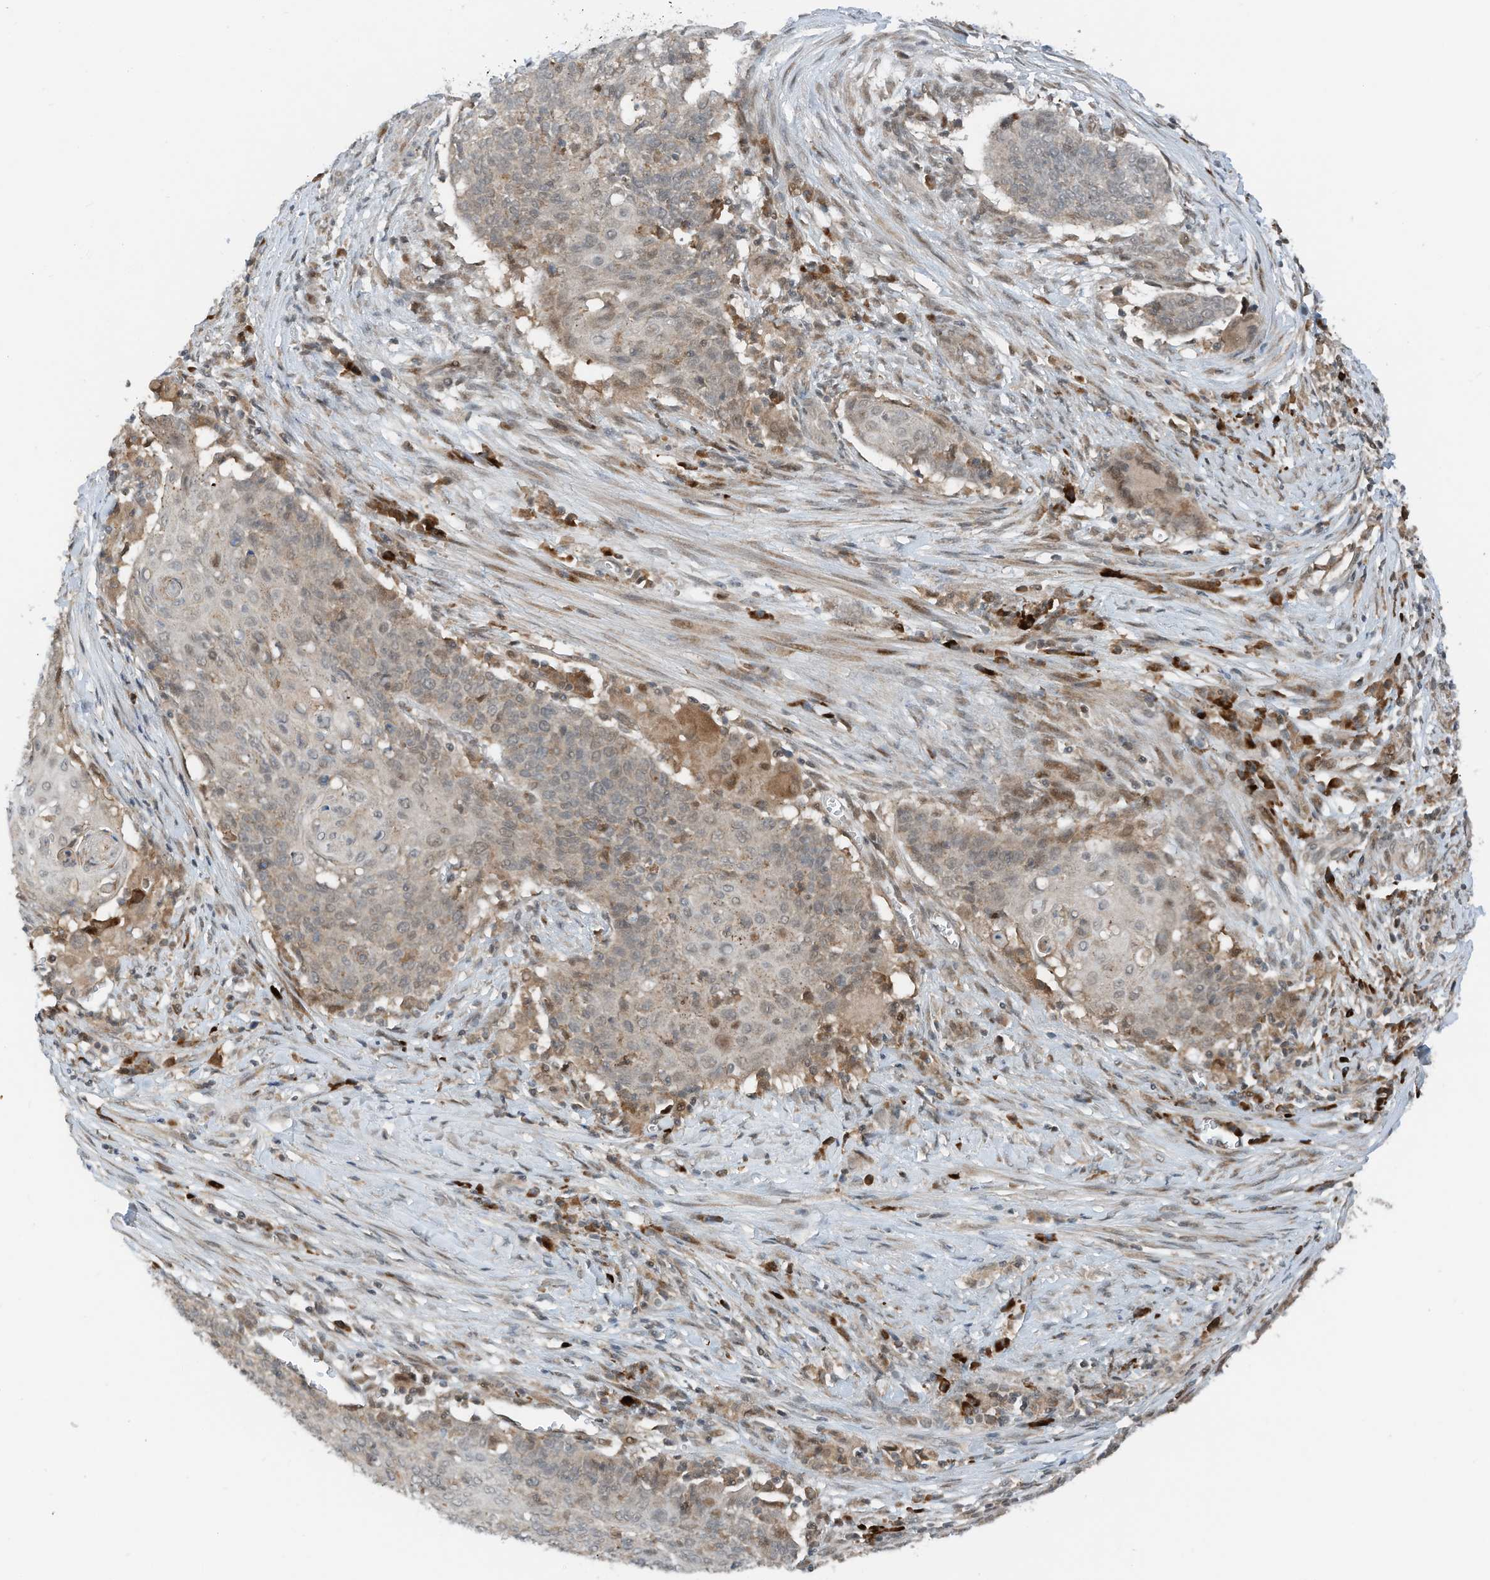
{"staining": {"intensity": "weak", "quantity": "25%-75%", "location": "nuclear"}, "tissue": "cervical cancer", "cell_type": "Tumor cells", "image_type": "cancer", "snomed": [{"axis": "morphology", "description": "Squamous cell carcinoma, NOS"}, {"axis": "topography", "description": "Cervix"}], "caption": "Squamous cell carcinoma (cervical) stained with a brown dye demonstrates weak nuclear positive positivity in about 25%-75% of tumor cells.", "gene": "RMND1", "patient": {"sex": "female", "age": 39}}